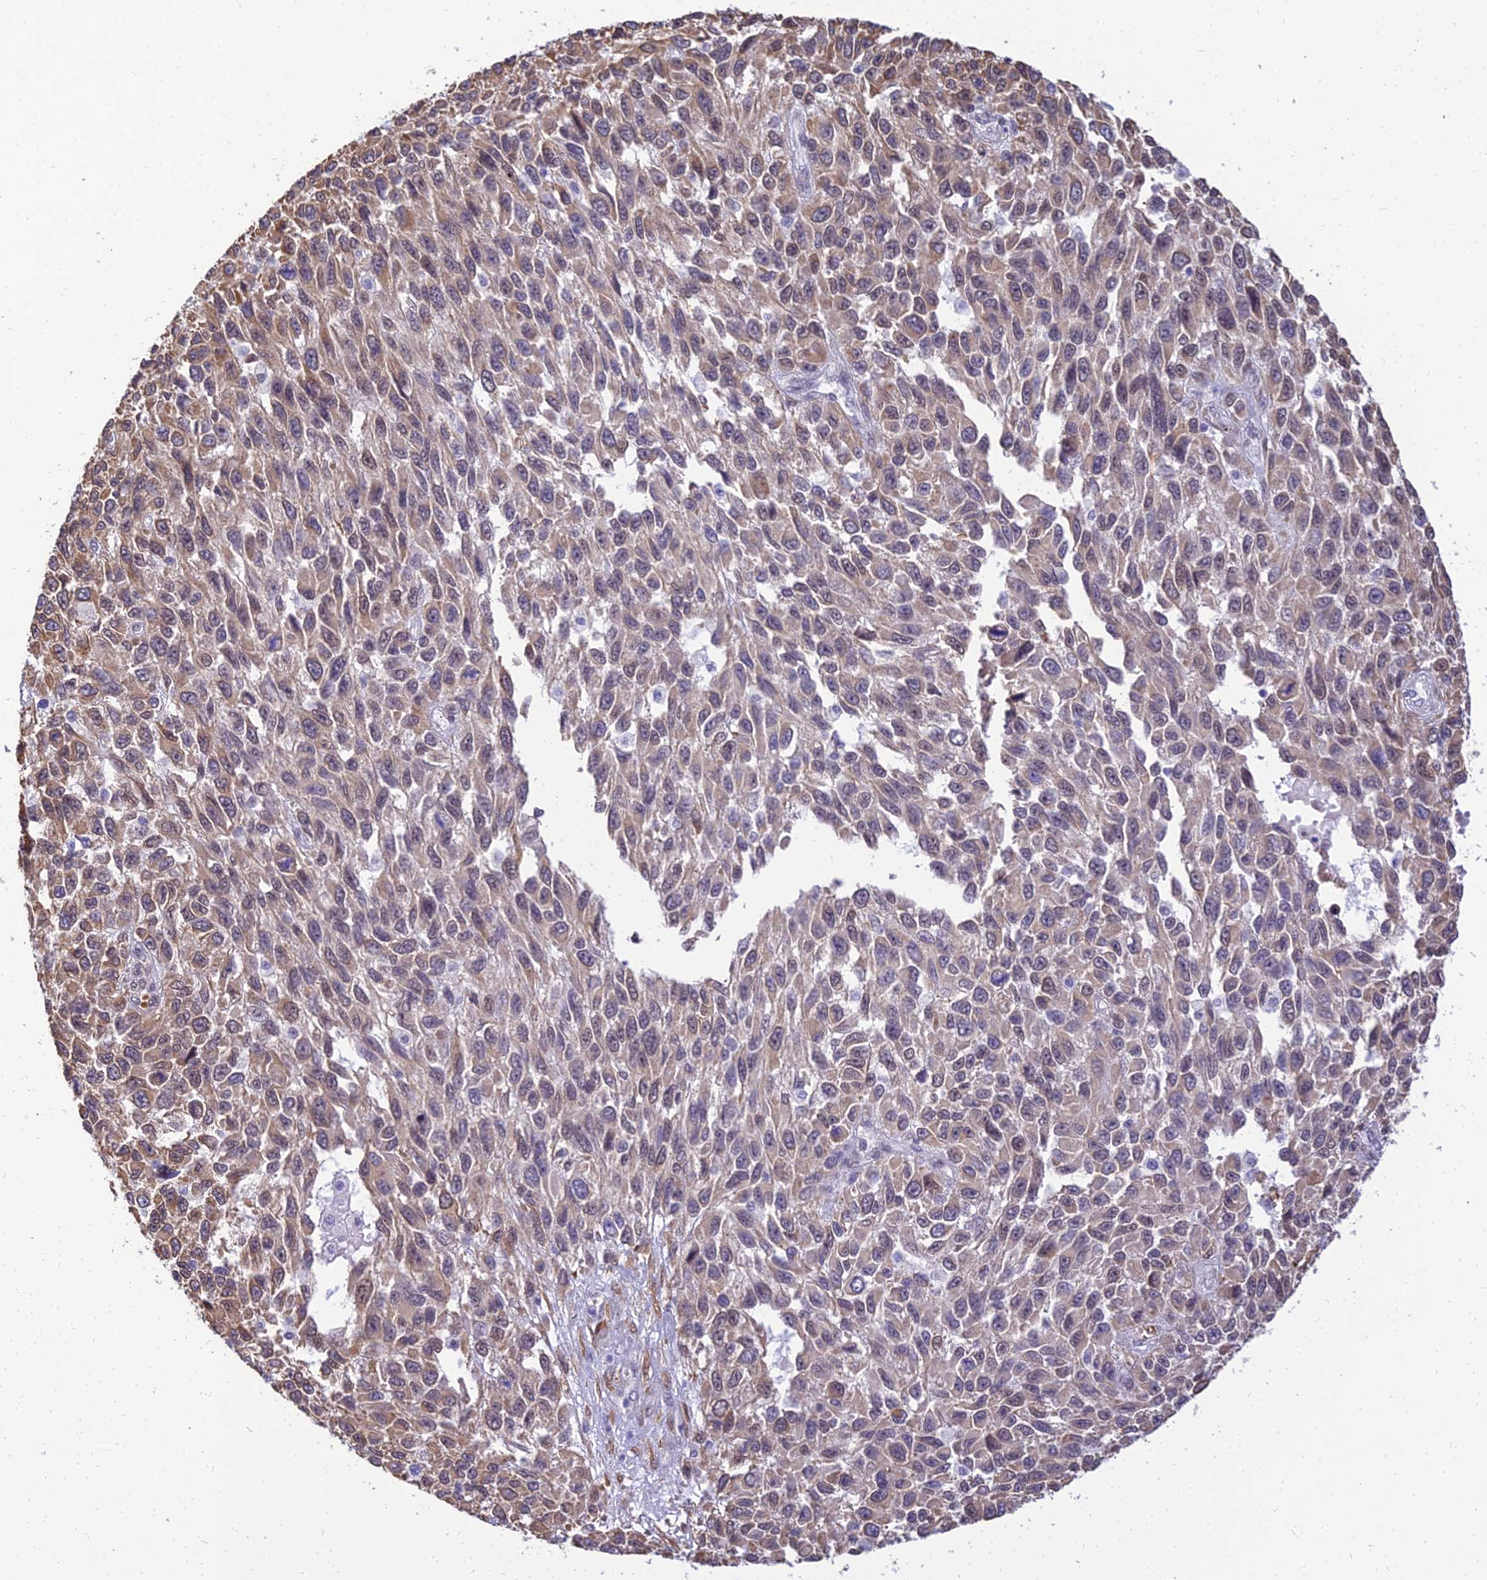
{"staining": {"intensity": "weak", "quantity": ">75%", "location": "cytoplasmic/membranous"}, "tissue": "melanoma", "cell_type": "Tumor cells", "image_type": "cancer", "snomed": [{"axis": "morphology", "description": "Malignant melanoma, NOS"}, {"axis": "topography", "description": "Skin"}], "caption": "A histopathology image of malignant melanoma stained for a protein displays weak cytoplasmic/membranous brown staining in tumor cells.", "gene": "BCL9", "patient": {"sex": "female", "age": 96}}